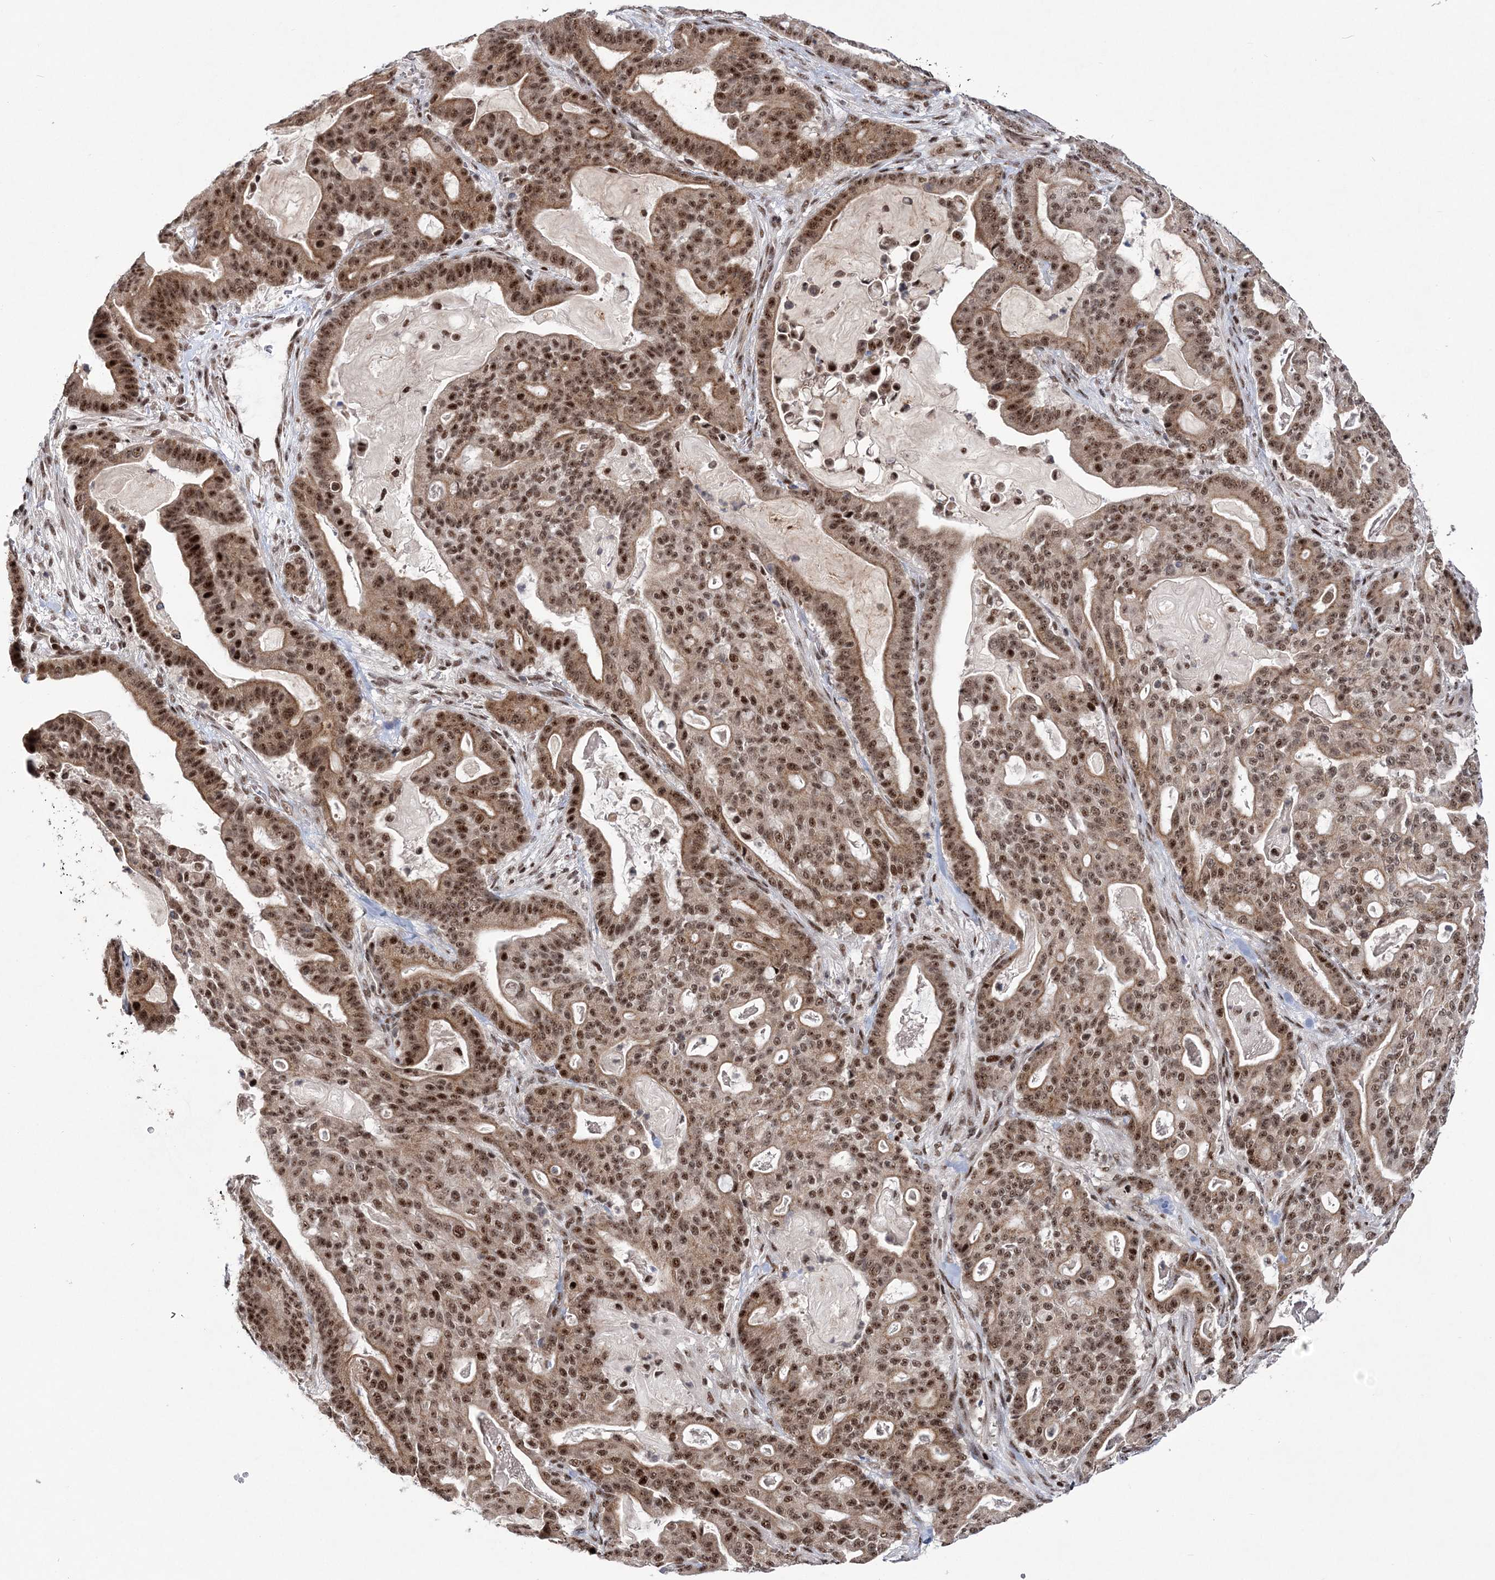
{"staining": {"intensity": "moderate", "quantity": ">75%", "location": "nuclear"}, "tissue": "pancreatic cancer", "cell_type": "Tumor cells", "image_type": "cancer", "snomed": [{"axis": "morphology", "description": "Adenocarcinoma, NOS"}, {"axis": "topography", "description": "Pancreas"}], "caption": "IHC micrograph of pancreatic cancer stained for a protein (brown), which displays medium levels of moderate nuclear staining in about >75% of tumor cells.", "gene": "TATDN2", "patient": {"sex": "male", "age": 63}}